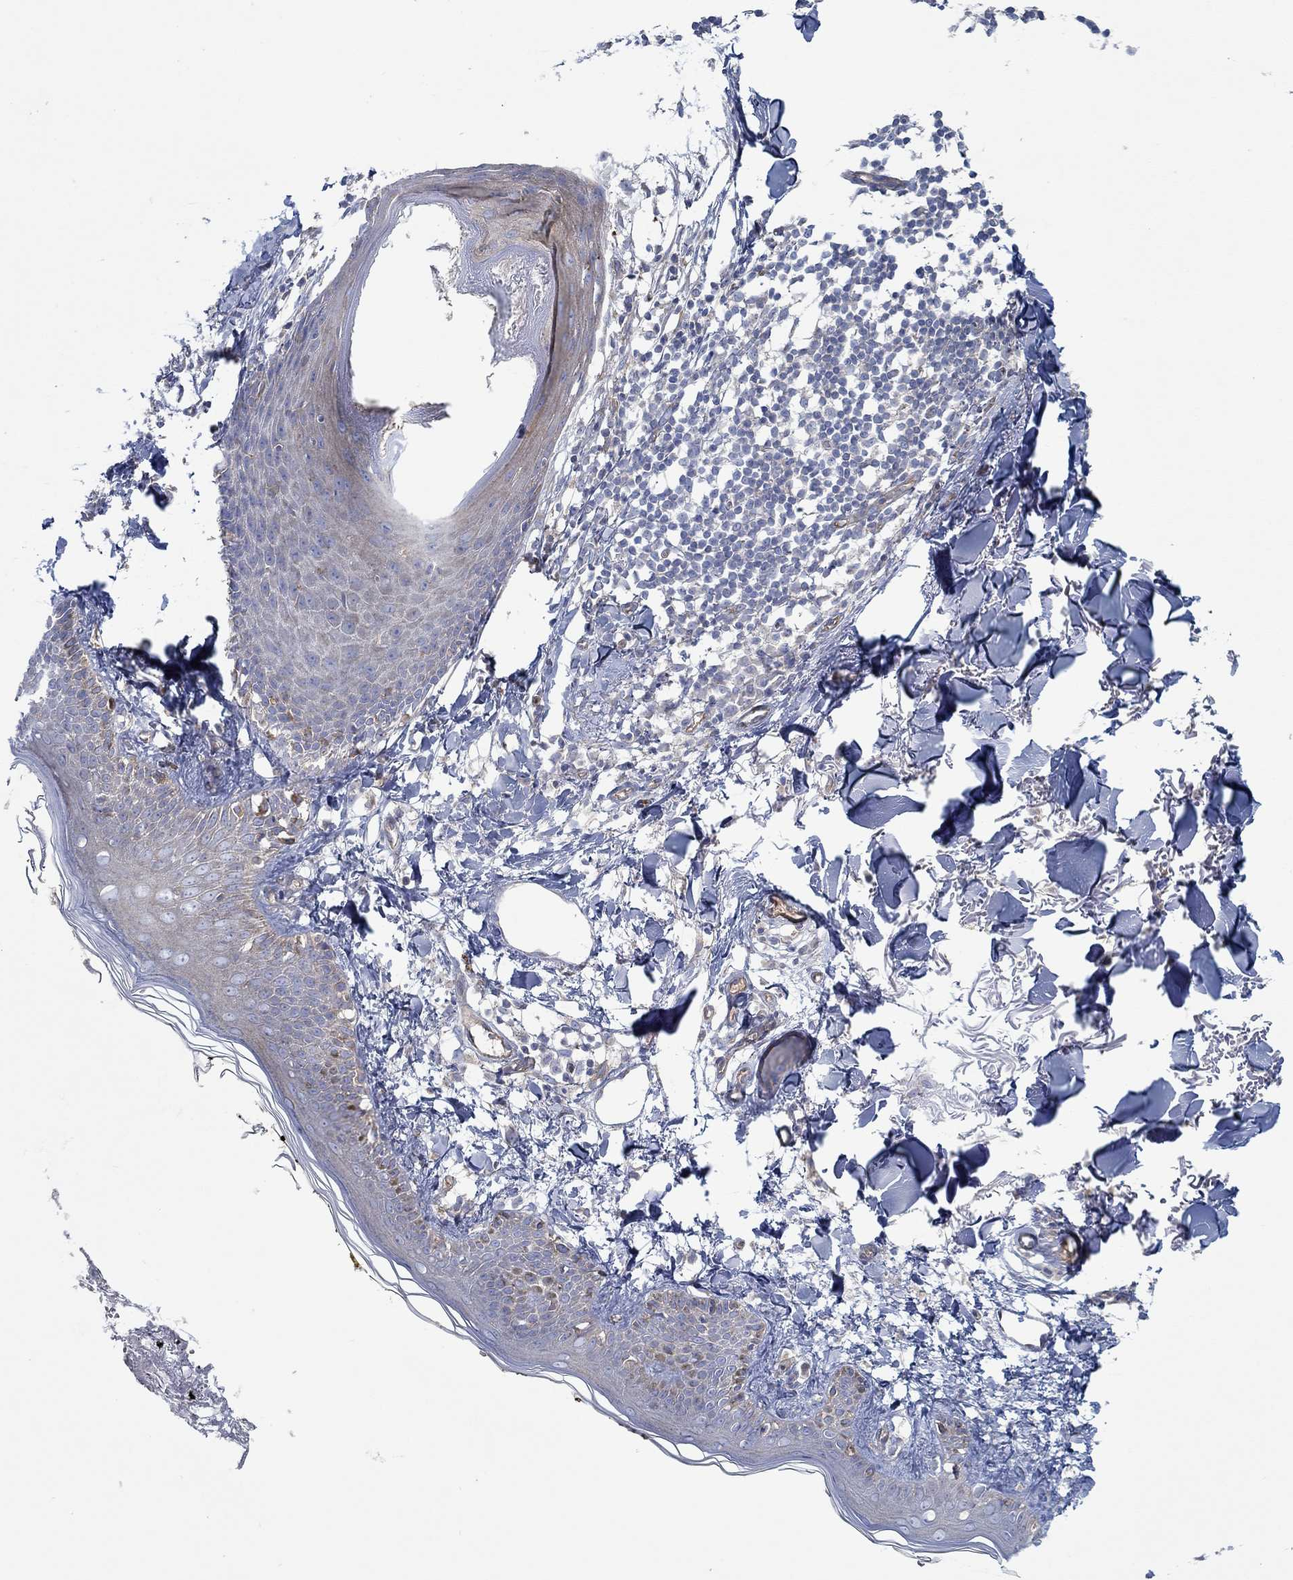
{"staining": {"intensity": "negative", "quantity": "none", "location": "none"}, "tissue": "skin", "cell_type": "Fibroblasts", "image_type": "normal", "snomed": [{"axis": "morphology", "description": "Normal tissue, NOS"}, {"axis": "topography", "description": "Skin"}], "caption": "Human skin stained for a protein using immunohistochemistry (IHC) demonstrates no expression in fibroblasts.", "gene": "SPAG9", "patient": {"sex": "male", "age": 76}}